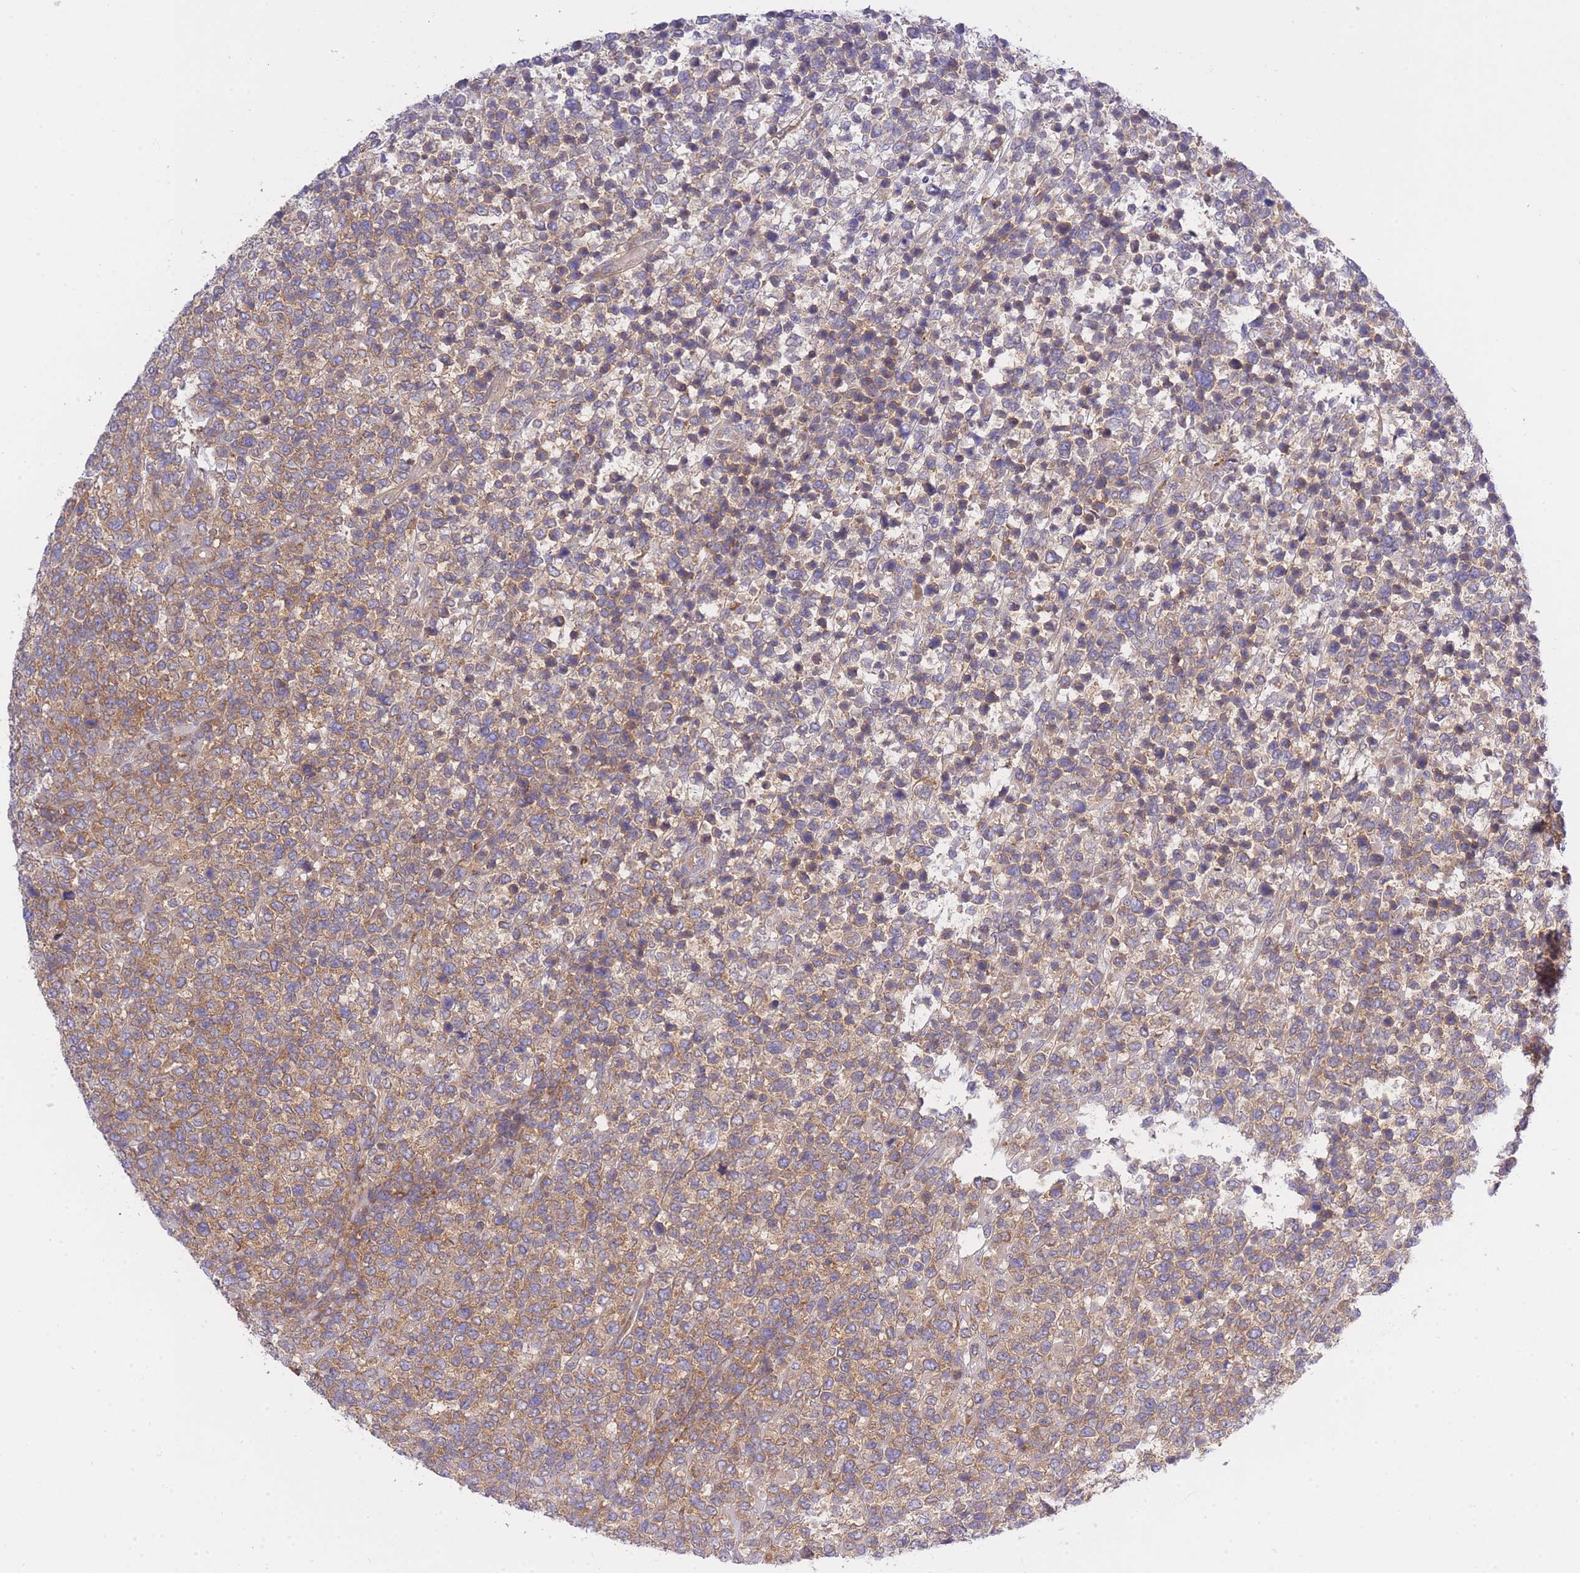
{"staining": {"intensity": "weak", "quantity": "25%-75%", "location": "cytoplasmic/membranous"}, "tissue": "lymphoma", "cell_type": "Tumor cells", "image_type": "cancer", "snomed": [{"axis": "morphology", "description": "Malignant lymphoma, non-Hodgkin's type, High grade"}, {"axis": "topography", "description": "Soft tissue"}], "caption": "Immunohistochemistry (IHC) micrograph of neoplastic tissue: human malignant lymphoma, non-Hodgkin's type (high-grade) stained using IHC displays low levels of weak protein expression localized specifically in the cytoplasmic/membranous of tumor cells, appearing as a cytoplasmic/membranous brown color.", "gene": "EIF2B2", "patient": {"sex": "female", "age": 56}}